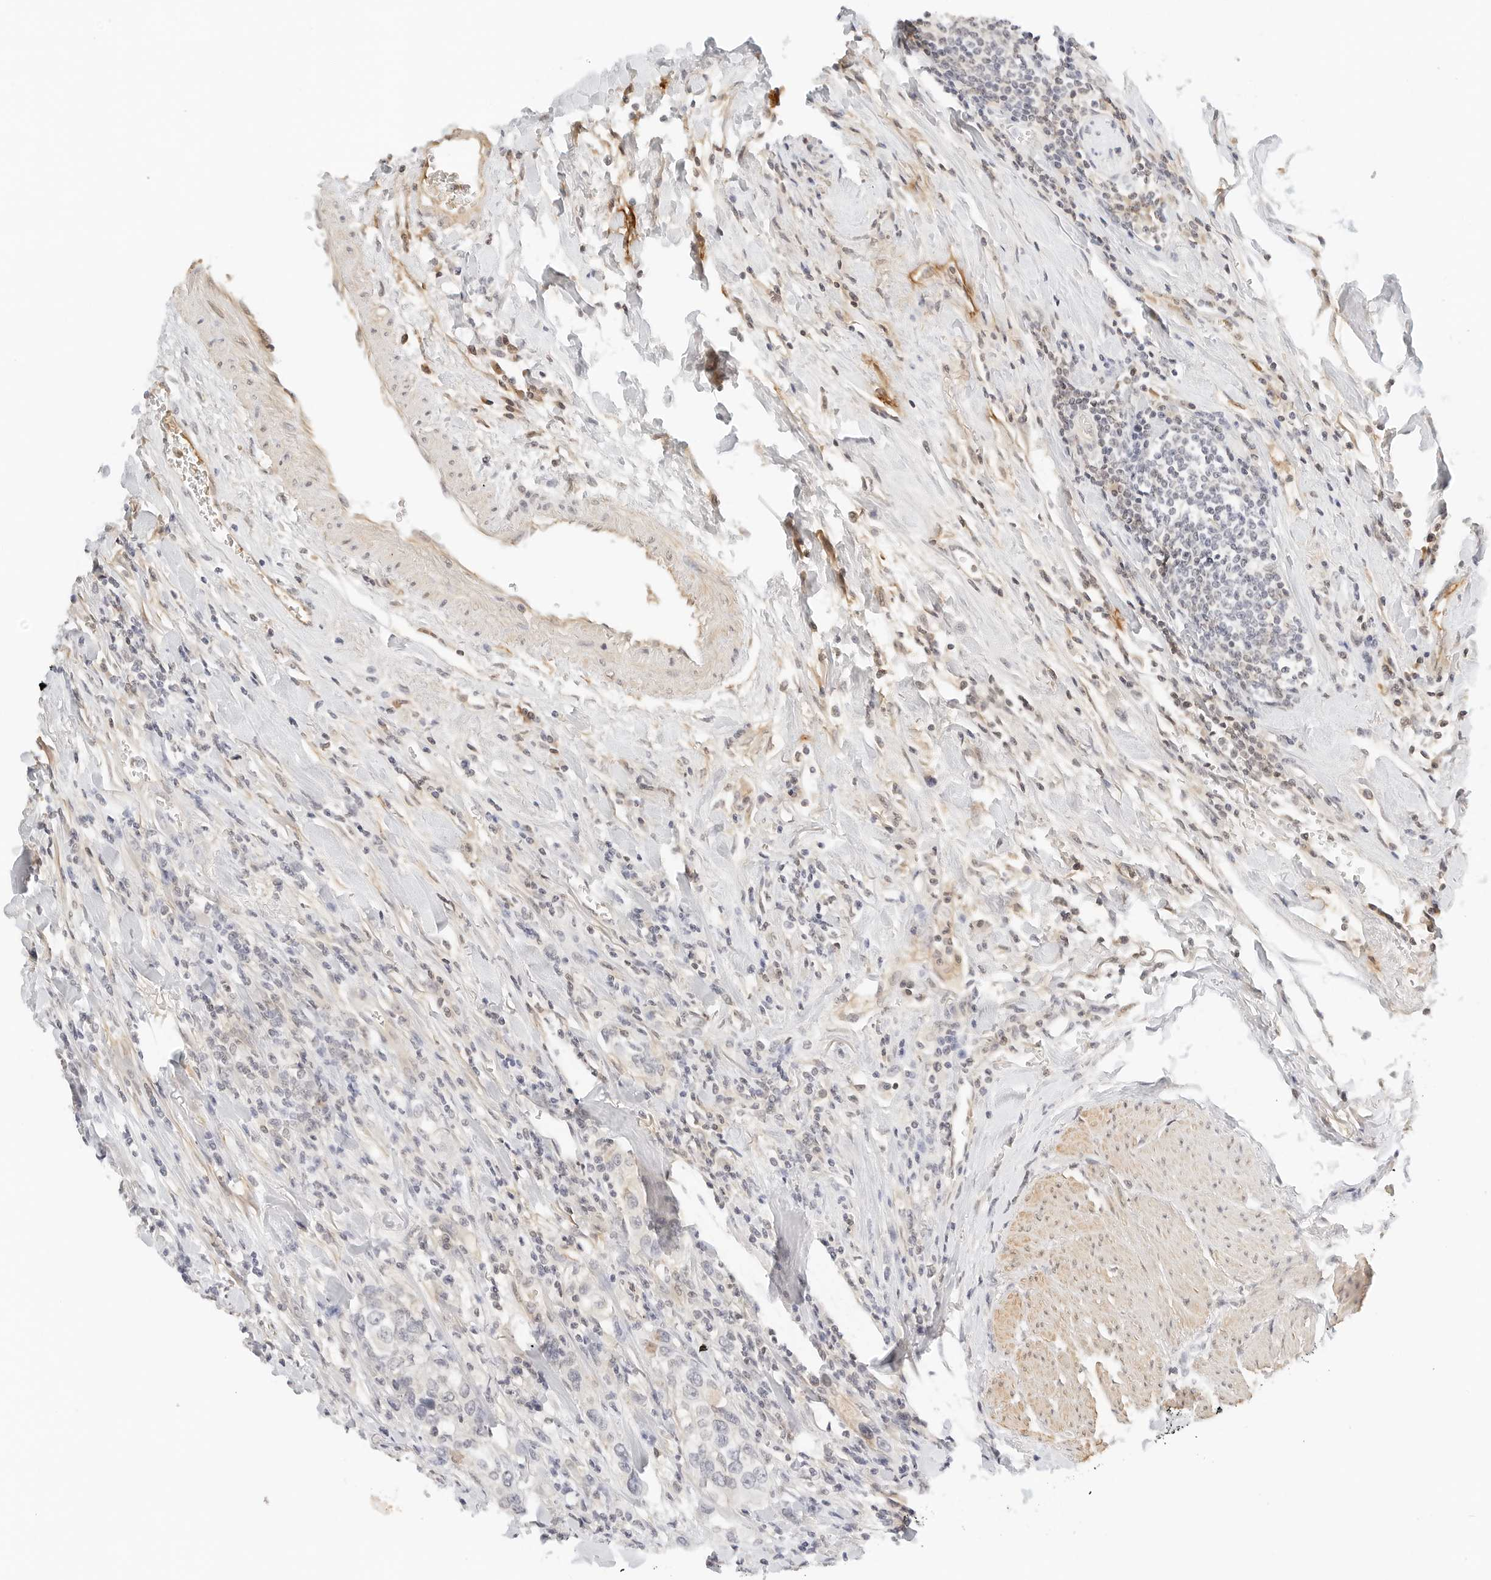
{"staining": {"intensity": "negative", "quantity": "none", "location": "none"}, "tissue": "urothelial cancer", "cell_type": "Tumor cells", "image_type": "cancer", "snomed": [{"axis": "morphology", "description": "Urothelial carcinoma, High grade"}, {"axis": "topography", "description": "Urinary bladder"}], "caption": "The photomicrograph shows no significant positivity in tumor cells of urothelial cancer.", "gene": "PKDCC", "patient": {"sex": "female", "age": 80}}